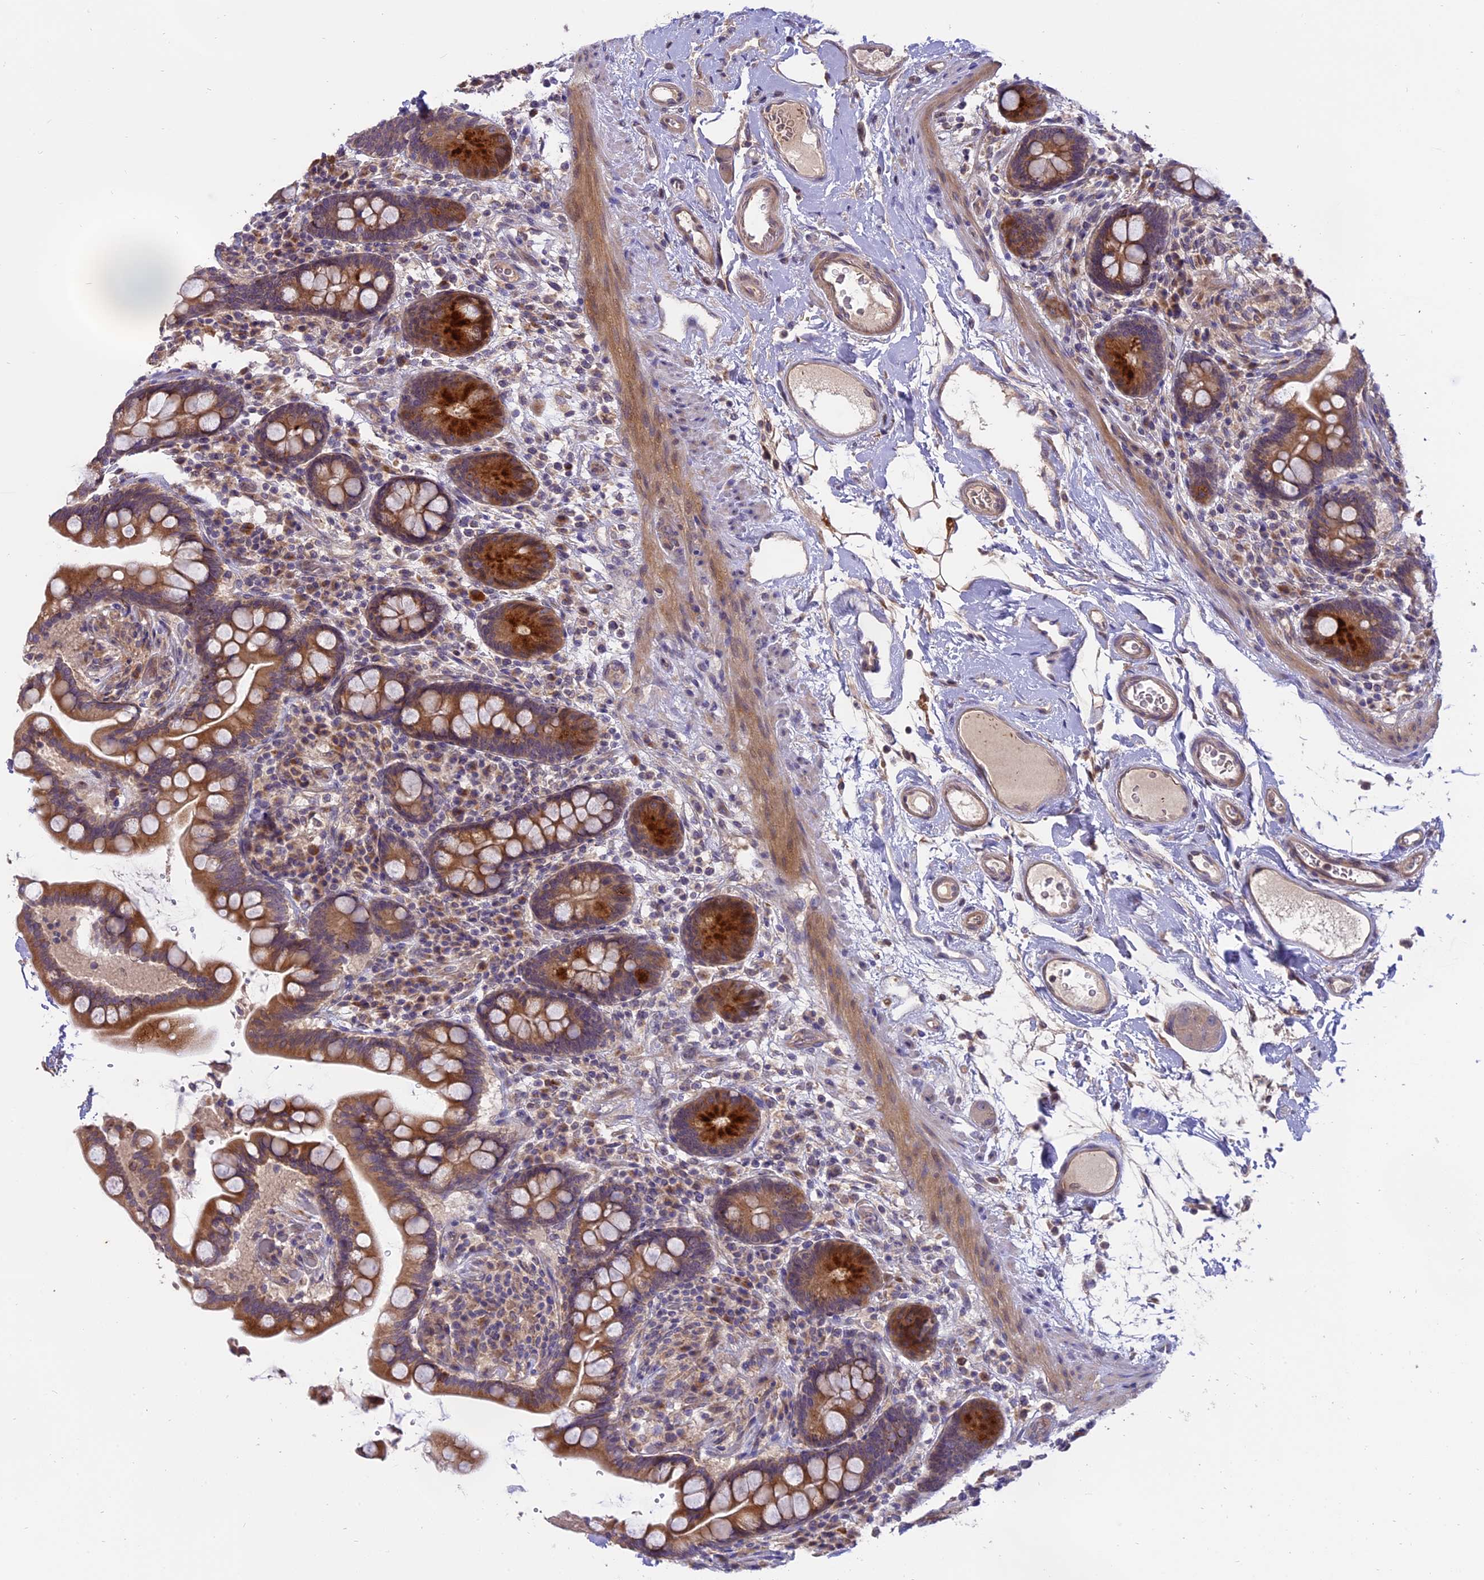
{"staining": {"intensity": "weak", "quantity": "25%-75%", "location": "cytoplasmic/membranous"}, "tissue": "colon", "cell_type": "Endothelial cells", "image_type": "normal", "snomed": [{"axis": "morphology", "description": "Normal tissue, NOS"}, {"axis": "topography", "description": "Colon"}], "caption": "High-power microscopy captured an immunohistochemistry (IHC) histopathology image of normal colon, revealing weak cytoplasmic/membranous expression in about 25%-75% of endothelial cells. The protein is shown in brown color, while the nuclei are stained blue.", "gene": "MEMO1", "patient": {"sex": "male", "age": 73}}